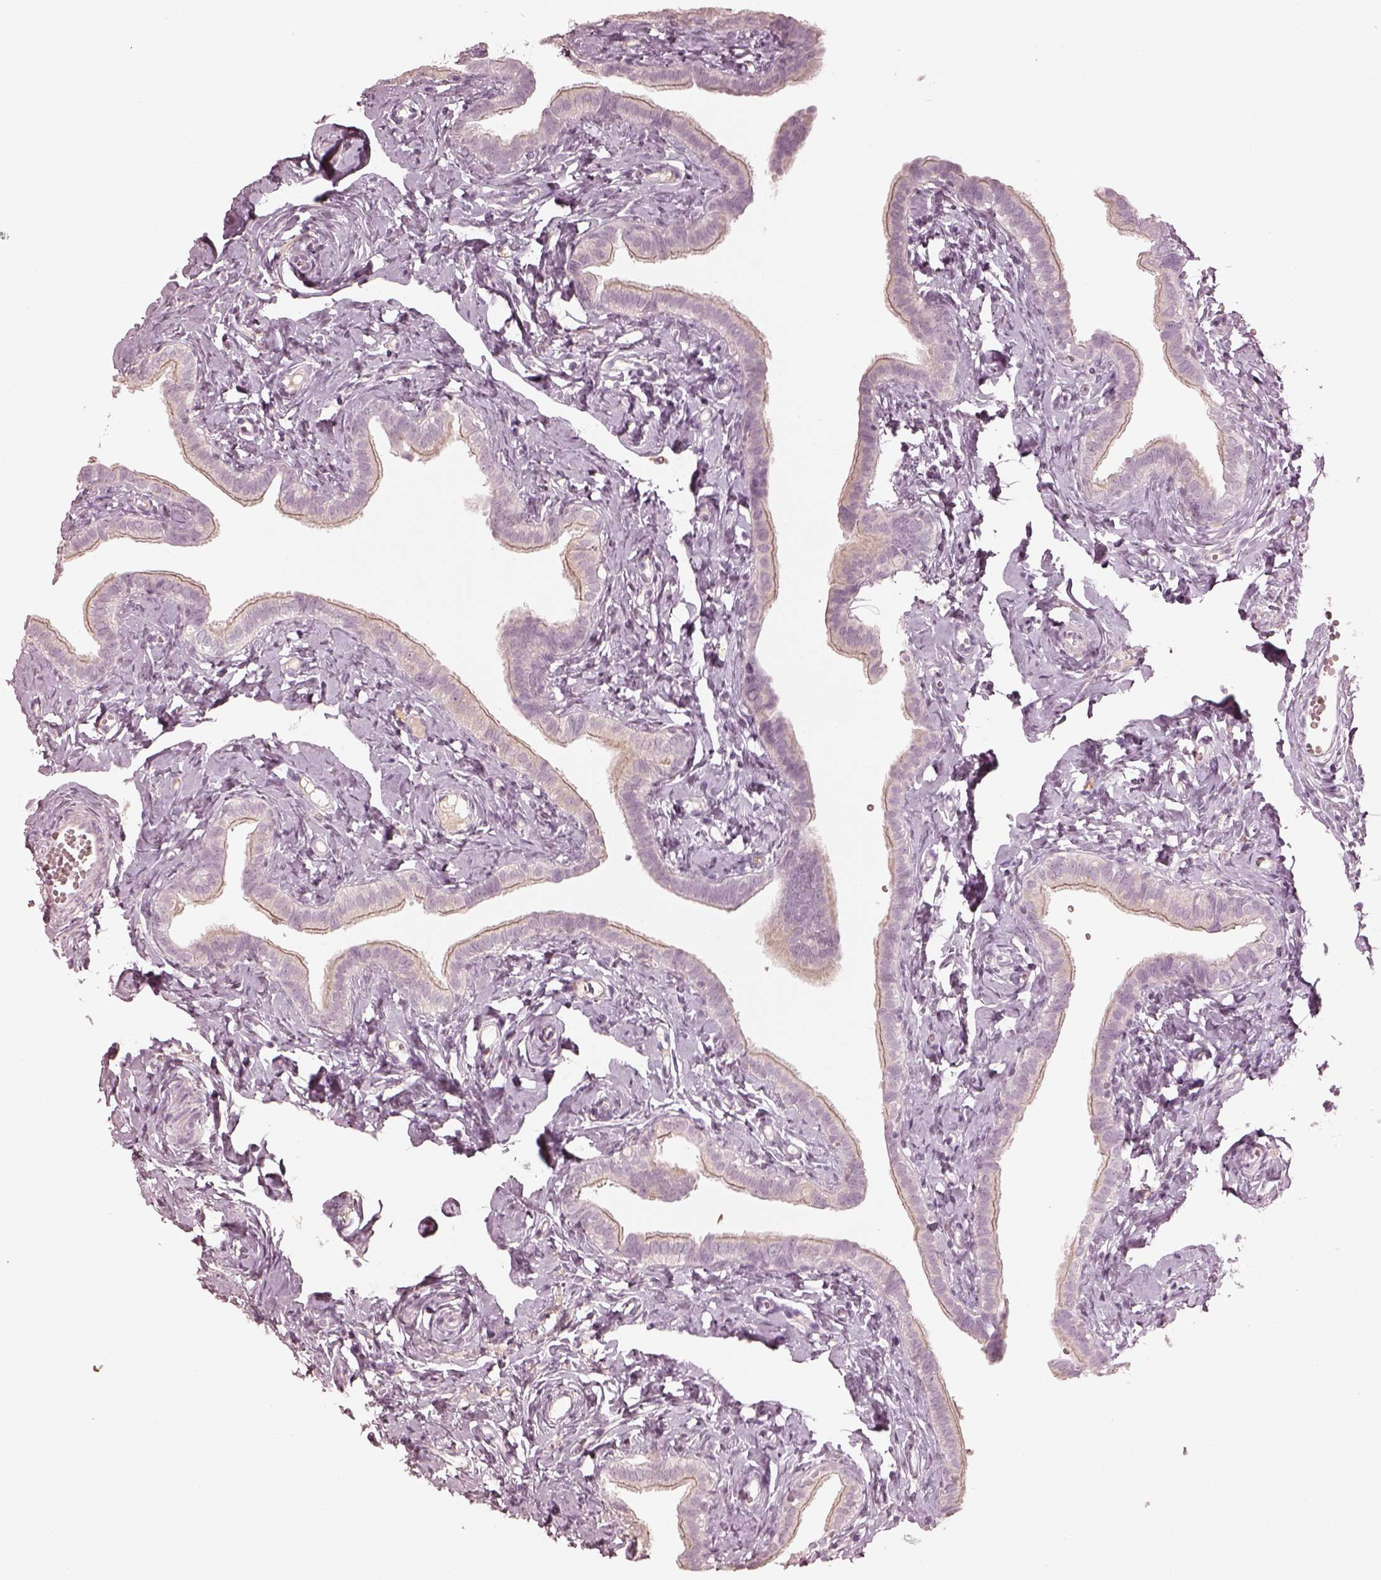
{"staining": {"intensity": "weak", "quantity": "25%-75%", "location": "cytoplasmic/membranous"}, "tissue": "fallopian tube", "cell_type": "Glandular cells", "image_type": "normal", "snomed": [{"axis": "morphology", "description": "Normal tissue, NOS"}, {"axis": "topography", "description": "Fallopian tube"}], "caption": "About 25%-75% of glandular cells in benign human fallopian tube demonstrate weak cytoplasmic/membranous protein expression as visualized by brown immunohistochemical staining.", "gene": "SPATA6L", "patient": {"sex": "female", "age": 41}}